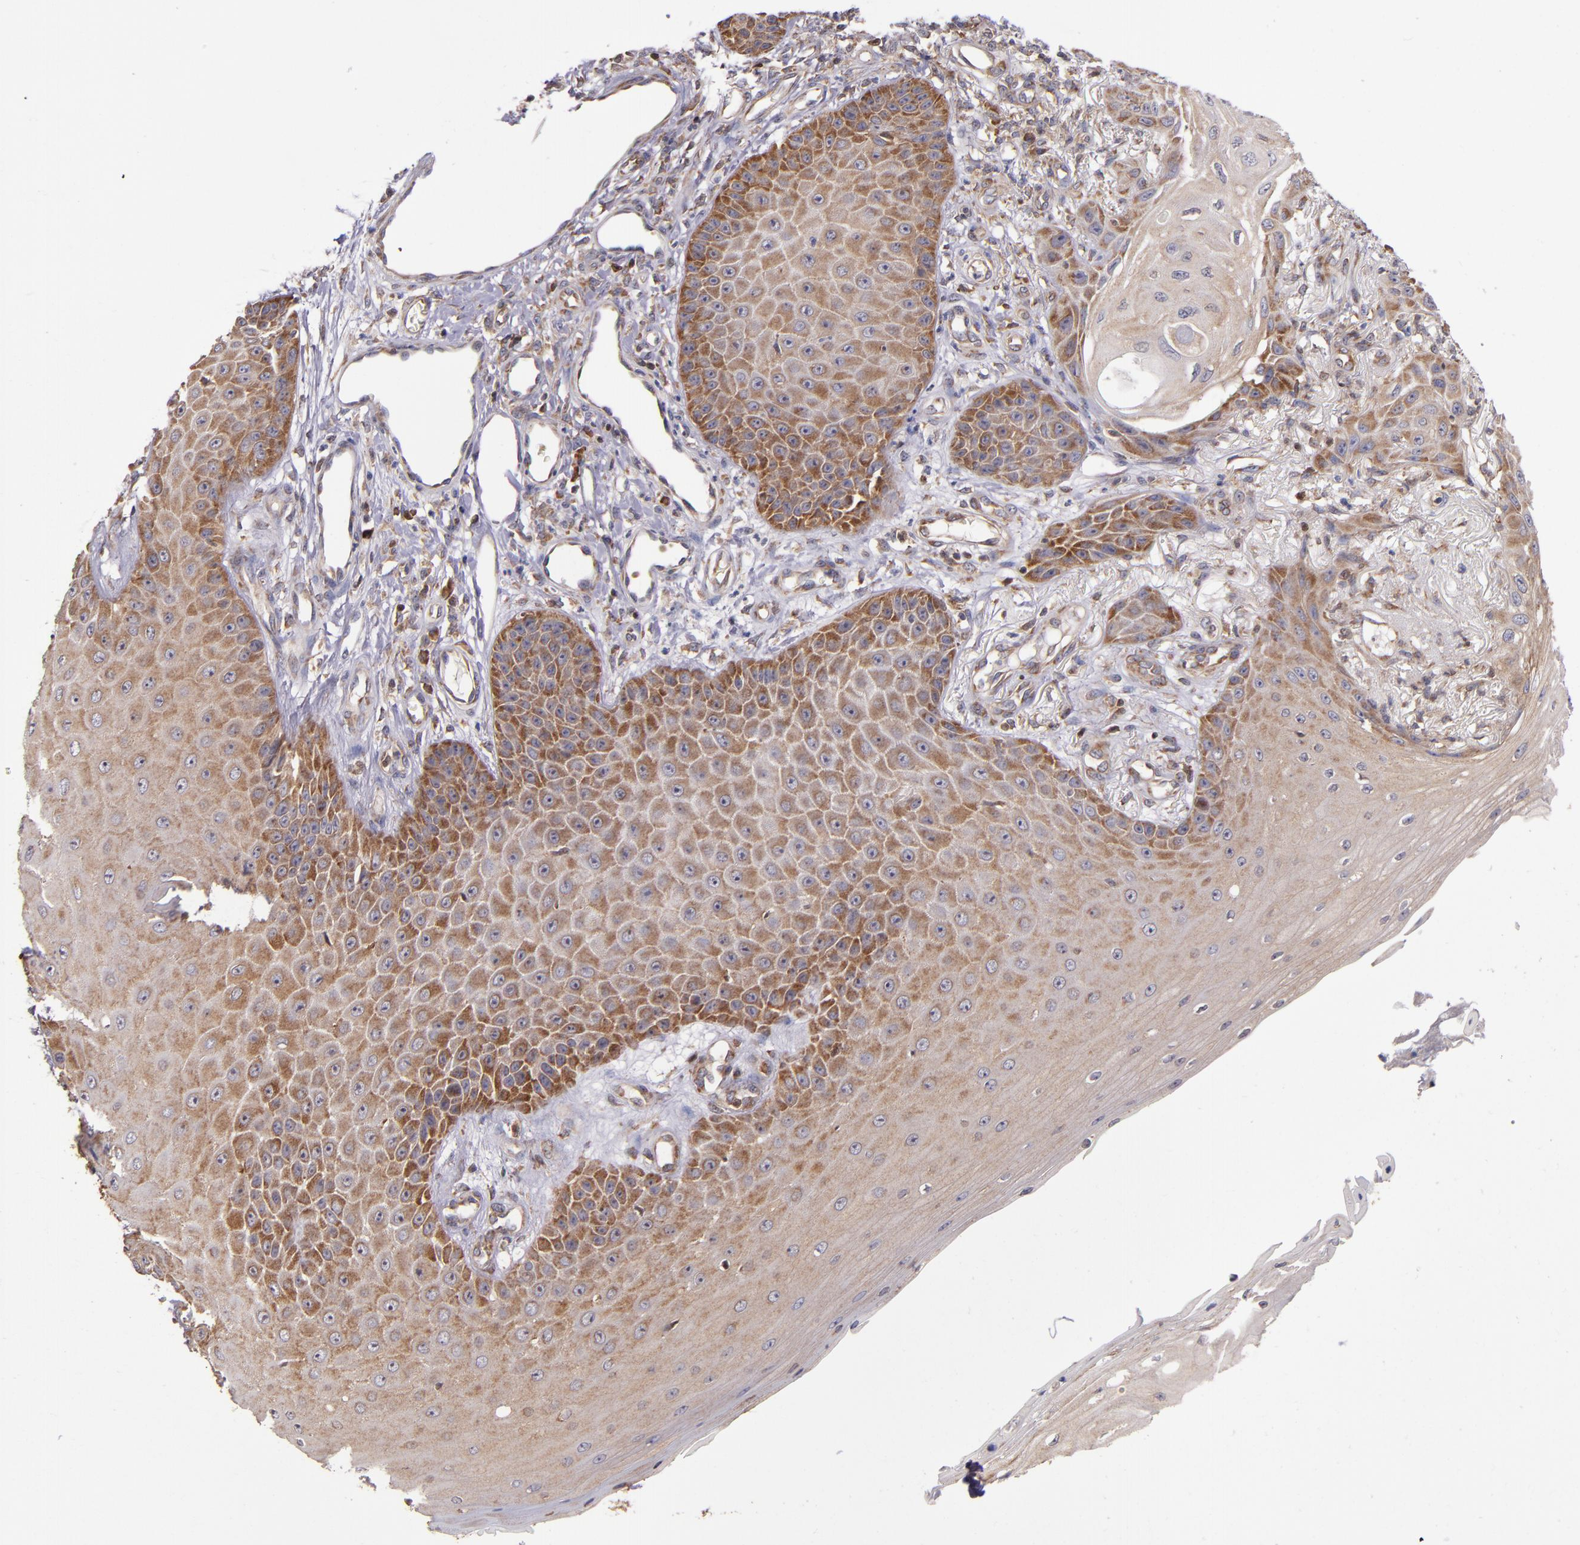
{"staining": {"intensity": "moderate", "quantity": ">75%", "location": "cytoplasmic/membranous"}, "tissue": "skin cancer", "cell_type": "Tumor cells", "image_type": "cancer", "snomed": [{"axis": "morphology", "description": "Squamous cell carcinoma, NOS"}, {"axis": "topography", "description": "Skin"}], "caption": "An image showing moderate cytoplasmic/membranous expression in approximately >75% of tumor cells in skin squamous cell carcinoma, as visualized by brown immunohistochemical staining.", "gene": "EIF4ENIF1", "patient": {"sex": "female", "age": 40}}